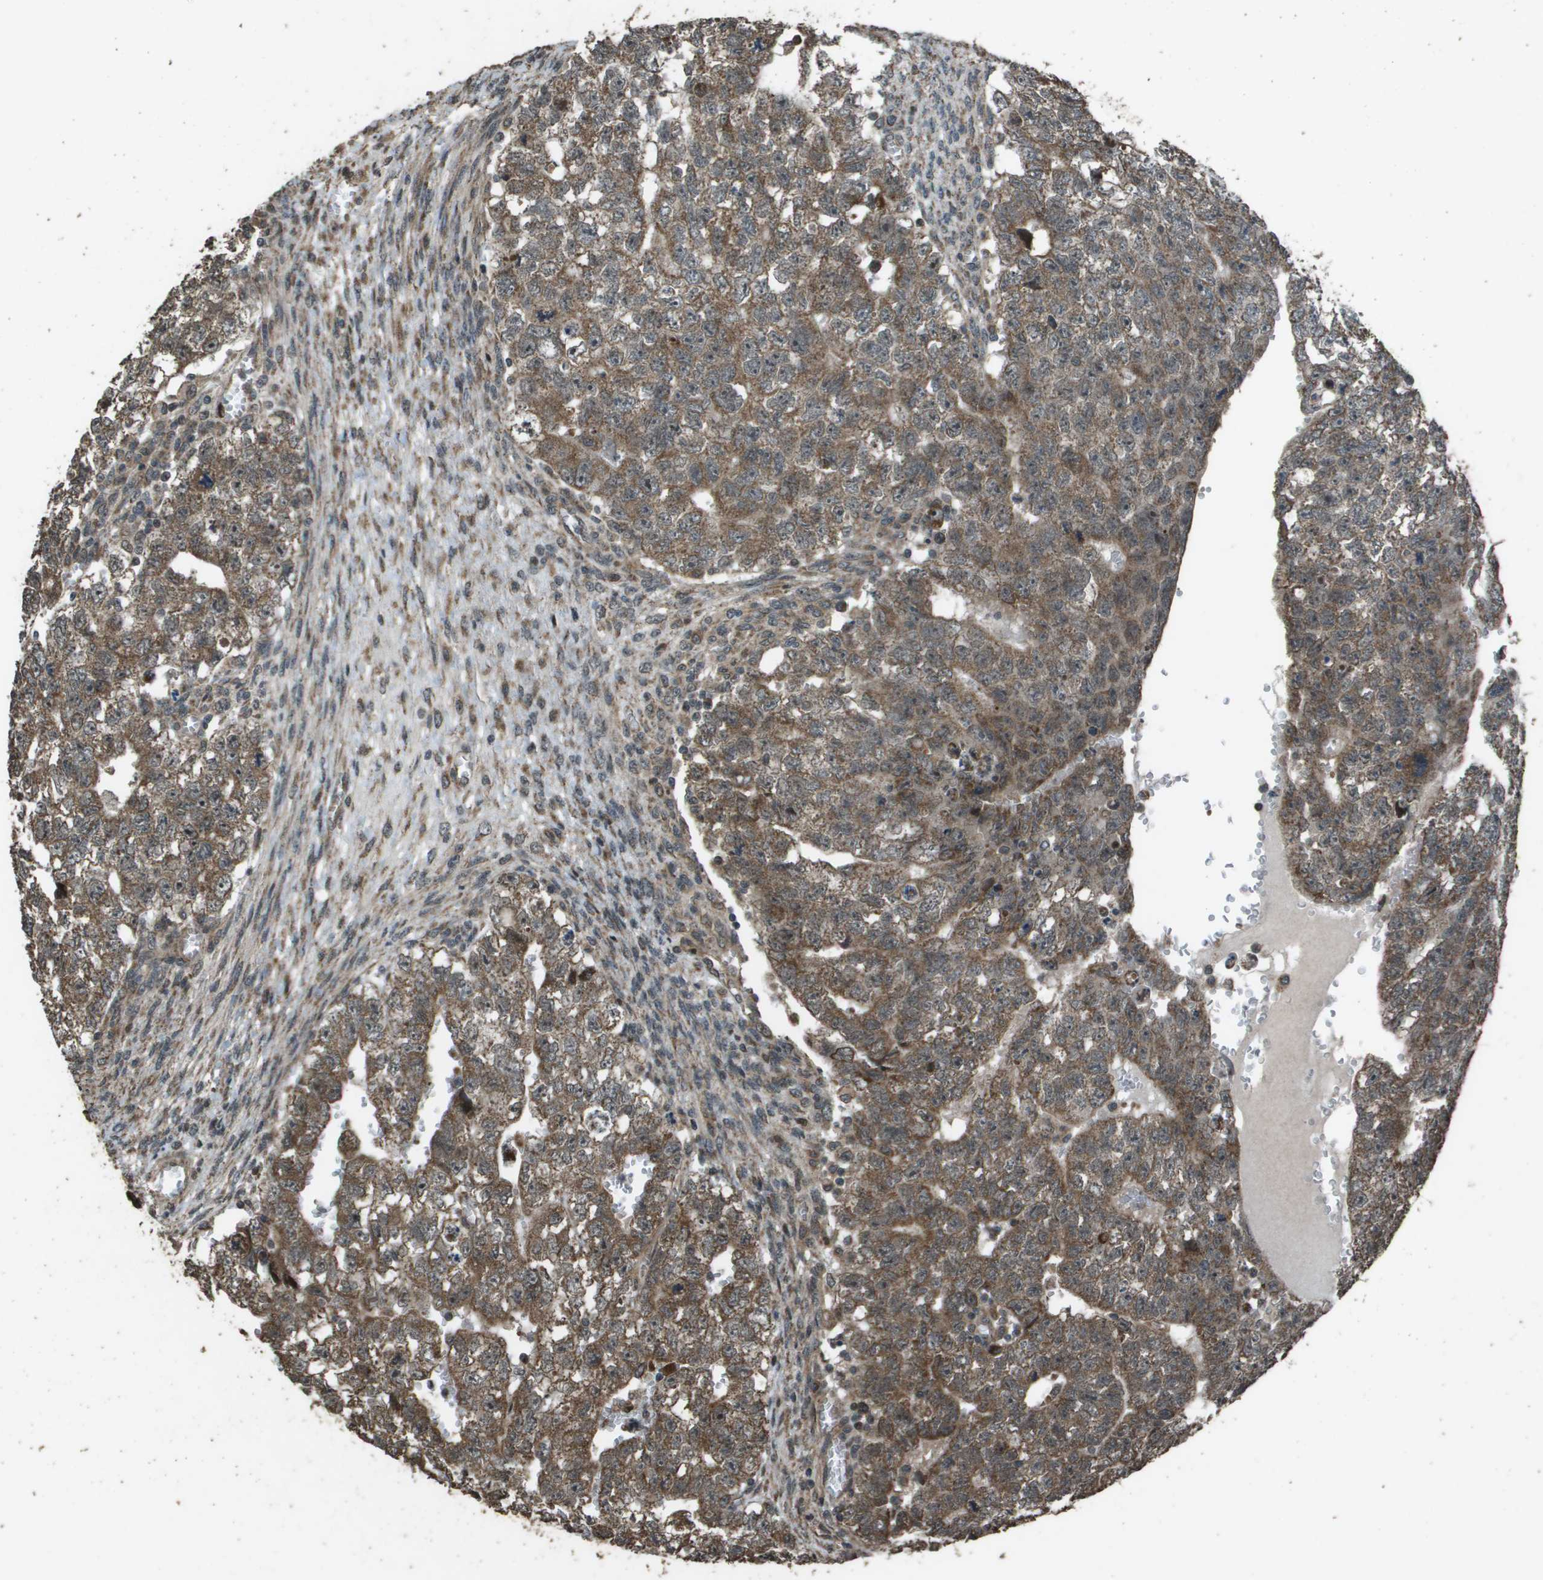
{"staining": {"intensity": "moderate", "quantity": ">75%", "location": "cytoplasmic/membranous"}, "tissue": "testis cancer", "cell_type": "Tumor cells", "image_type": "cancer", "snomed": [{"axis": "morphology", "description": "Seminoma, NOS"}, {"axis": "morphology", "description": "Carcinoma, Embryonal, NOS"}, {"axis": "topography", "description": "Testis"}], "caption": "Testis cancer stained with DAB immunohistochemistry reveals medium levels of moderate cytoplasmic/membranous staining in approximately >75% of tumor cells.", "gene": "FIG4", "patient": {"sex": "male", "age": 38}}